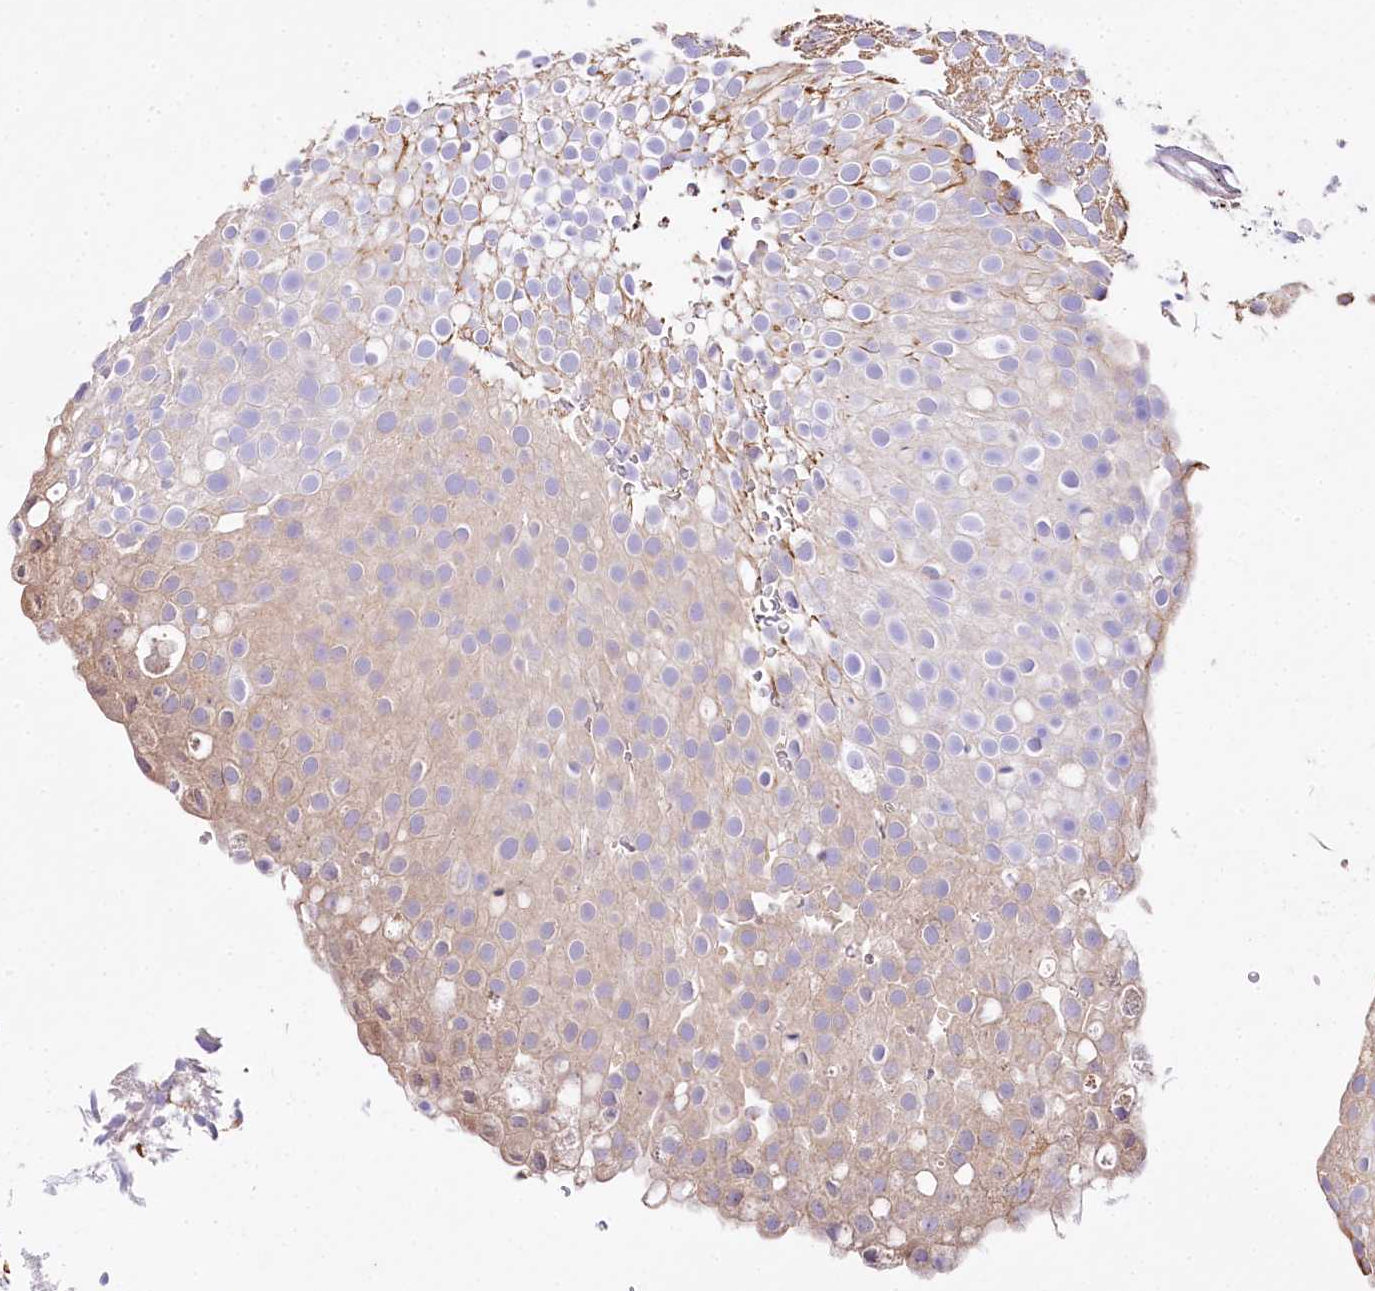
{"staining": {"intensity": "weak", "quantity": "25%-75%", "location": "cytoplasmic/membranous"}, "tissue": "urothelial cancer", "cell_type": "Tumor cells", "image_type": "cancer", "snomed": [{"axis": "morphology", "description": "Urothelial carcinoma, Low grade"}, {"axis": "topography", "description": "Urinary bladder"}], "caption": "Tumor cells show low levels of weak cytoplasmic/membranous expression in approximately 25%-75% of cells in urothelial carcinoma (low-grade).", "gene": "PTER", "patient": {"sex": "male", "age": 78}}